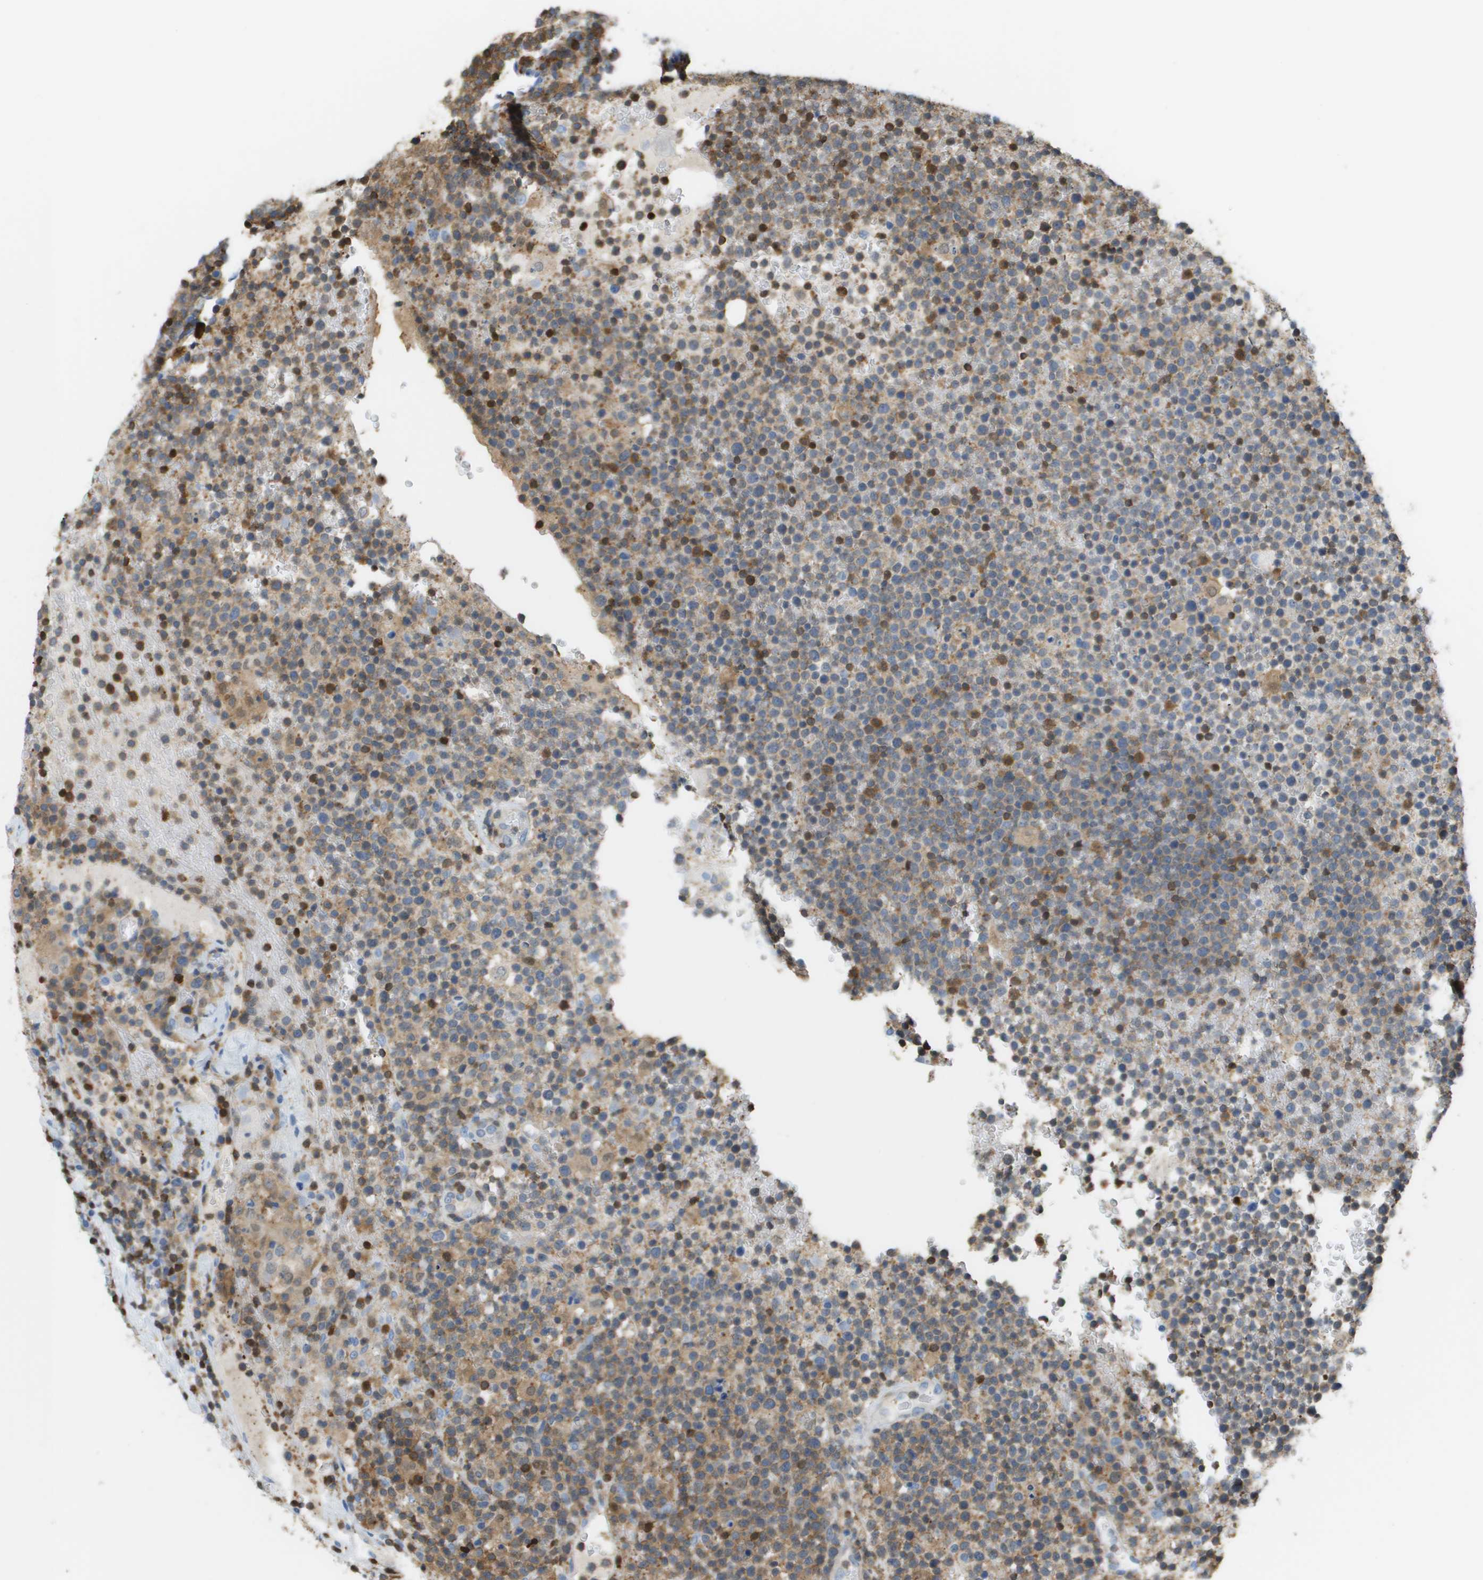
{"staining": {"intensity": "moderate", "quantity": "25%-75%", "location": "cytoplasmic/membranous"}, "tissue": "lymphoma", "cell_type": "Tumor cells", "image_type": "cancer", "snomed": [{"axis": "morphology", "description": "Malignant lymphoma, non-Hodgkin's type, High grade"}, {"axis": "topography", "description": "Lymph node"}], "caption": "Immunohistochemical staining of high-grade malignant lymphoma, non-Hodgkin's type shows medium levels of moderate cytoplasmic/membranous protein staining in approximately 25%-75% of tumor cells.", "gene": "DOCK5", "patient": {"sex": "male", "age": 61}}